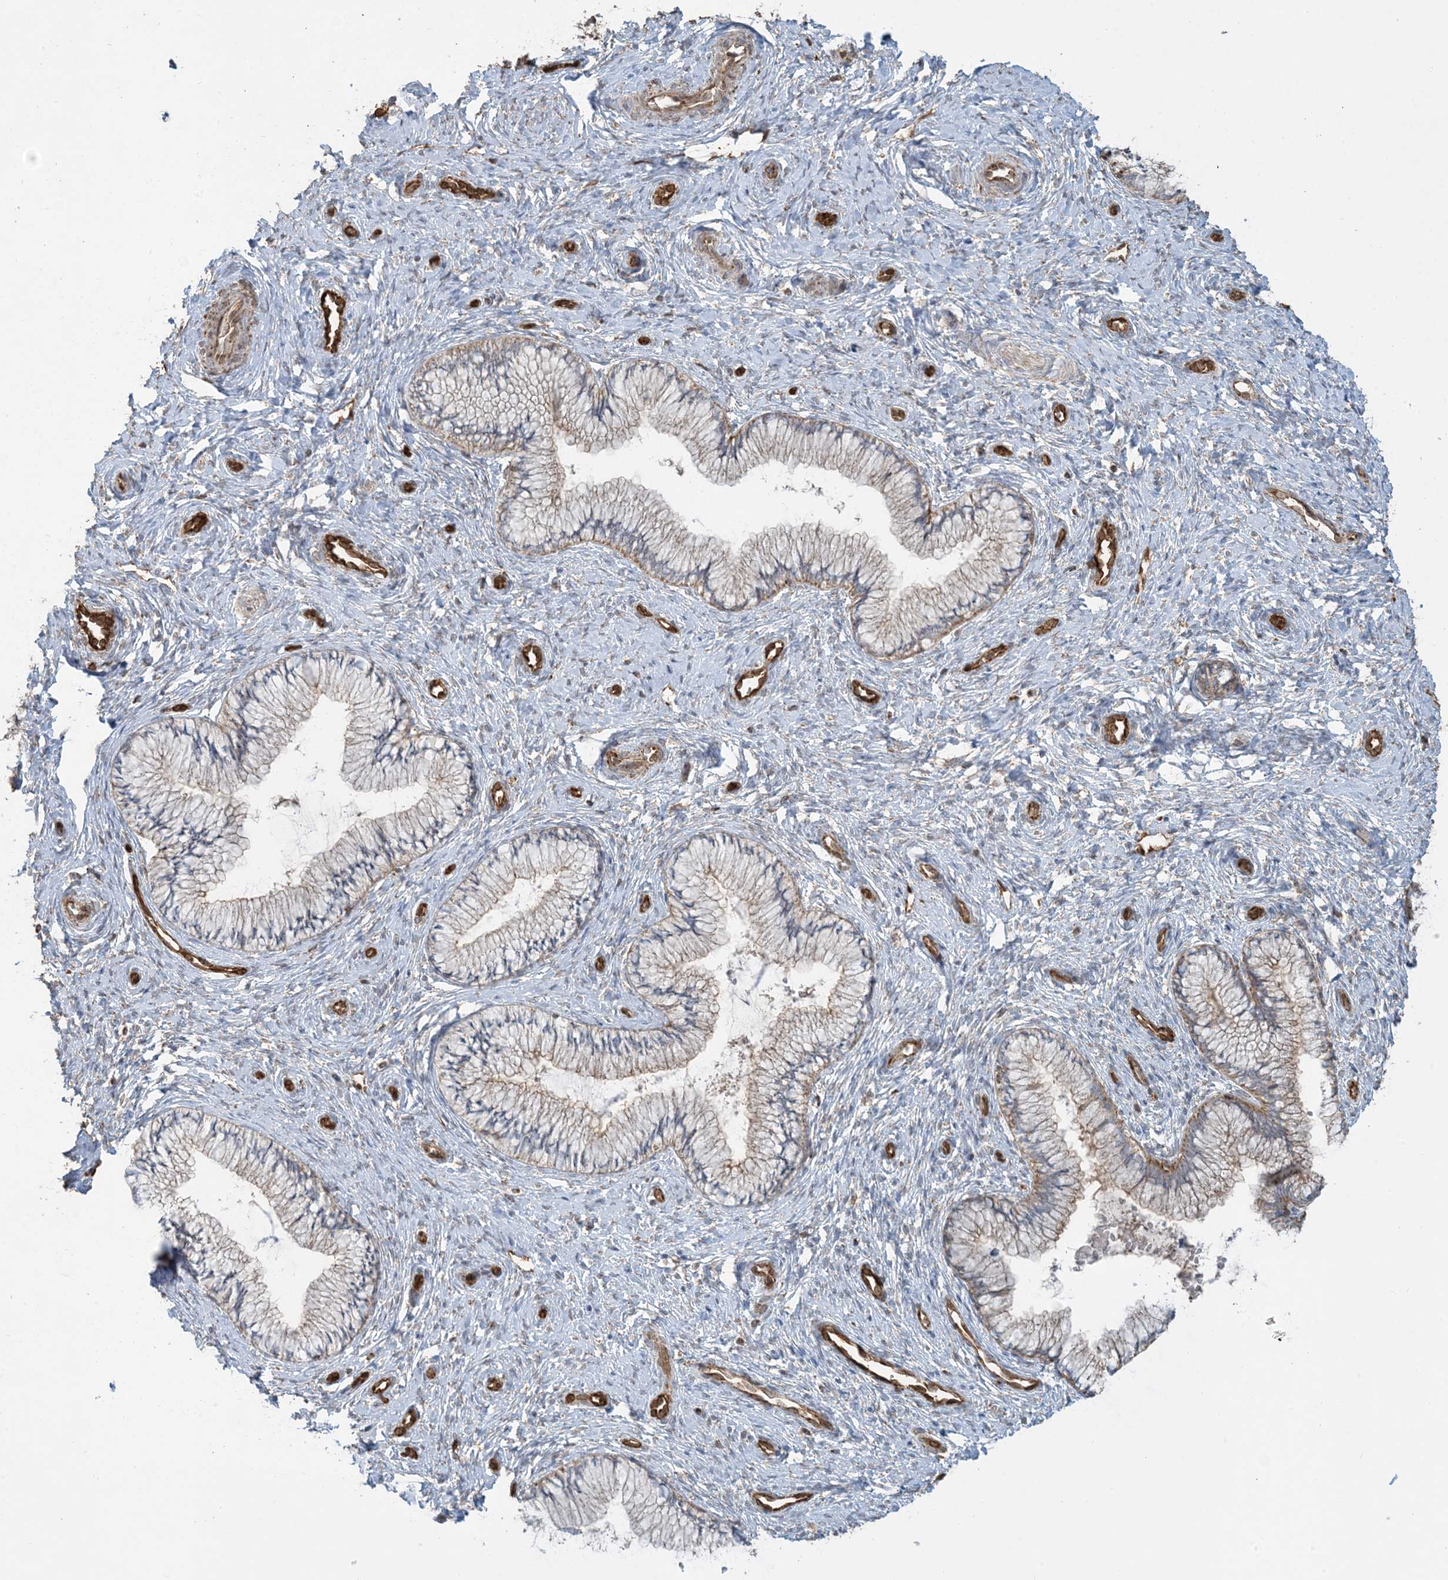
{"staining": {"intensity": "weak", "quantity": ">75%", "location": "cytoplasmic/membranous"}, "tissue": "cervix", "cell_type": "Glandular cells", "image_type": "normal", "snomed": [{"axis": "morphology", "description": "Normal tissue, NOS"}, {"axis": "topography", "description": "Cervix"}], "caption": "Cervix stained with DAB (3,3'-diaminobenzidine) immunohistochemistry shows low levels of weak cytoplasmic/membranous expression in about >75% of glandular cells.", "gene": "PPM1F", "patient": {"sex": "female", "age": 27}}